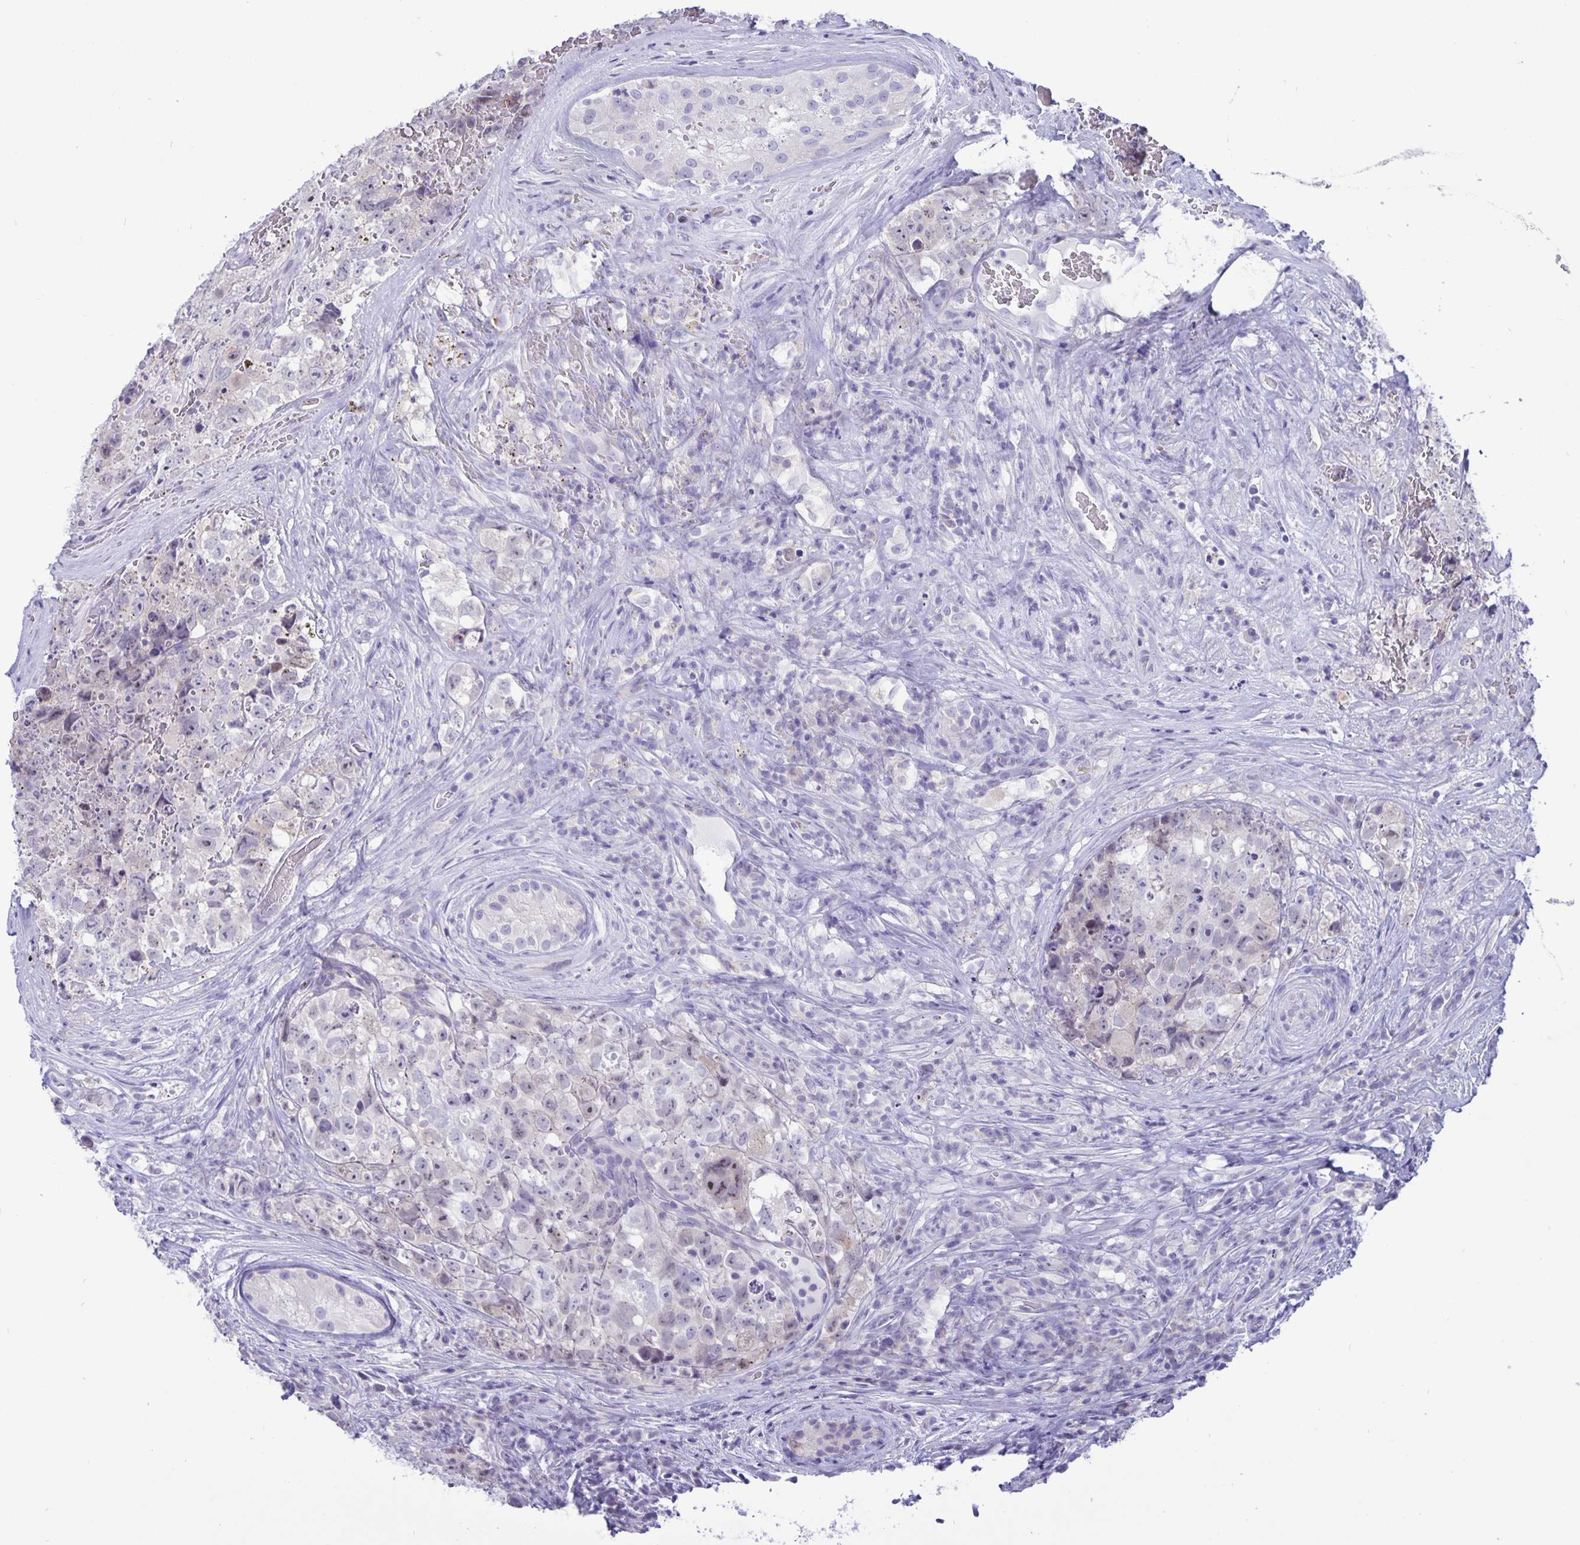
{"staining": {"intensity": "moderate", "quantity": "<25%", "location": "nuclear"}, "tissue": "testis cancer", "cell_type": "Tumor cells", "image_type": "cancer", "snomed": [{"axis": "morphology", "description": "Carcinoma, Embryonal, NOS"}, {"axis": "topography", "description": "Testis"}], "caption": "A micrograph showing moderate nuclear staining in about <25% of tumor cells in testis cancer (embryonal carcinoma), as visualized by brown immunohistochemical staining.", "gene": "ERMN", "patient": {"sex": "male", "age": 18}}